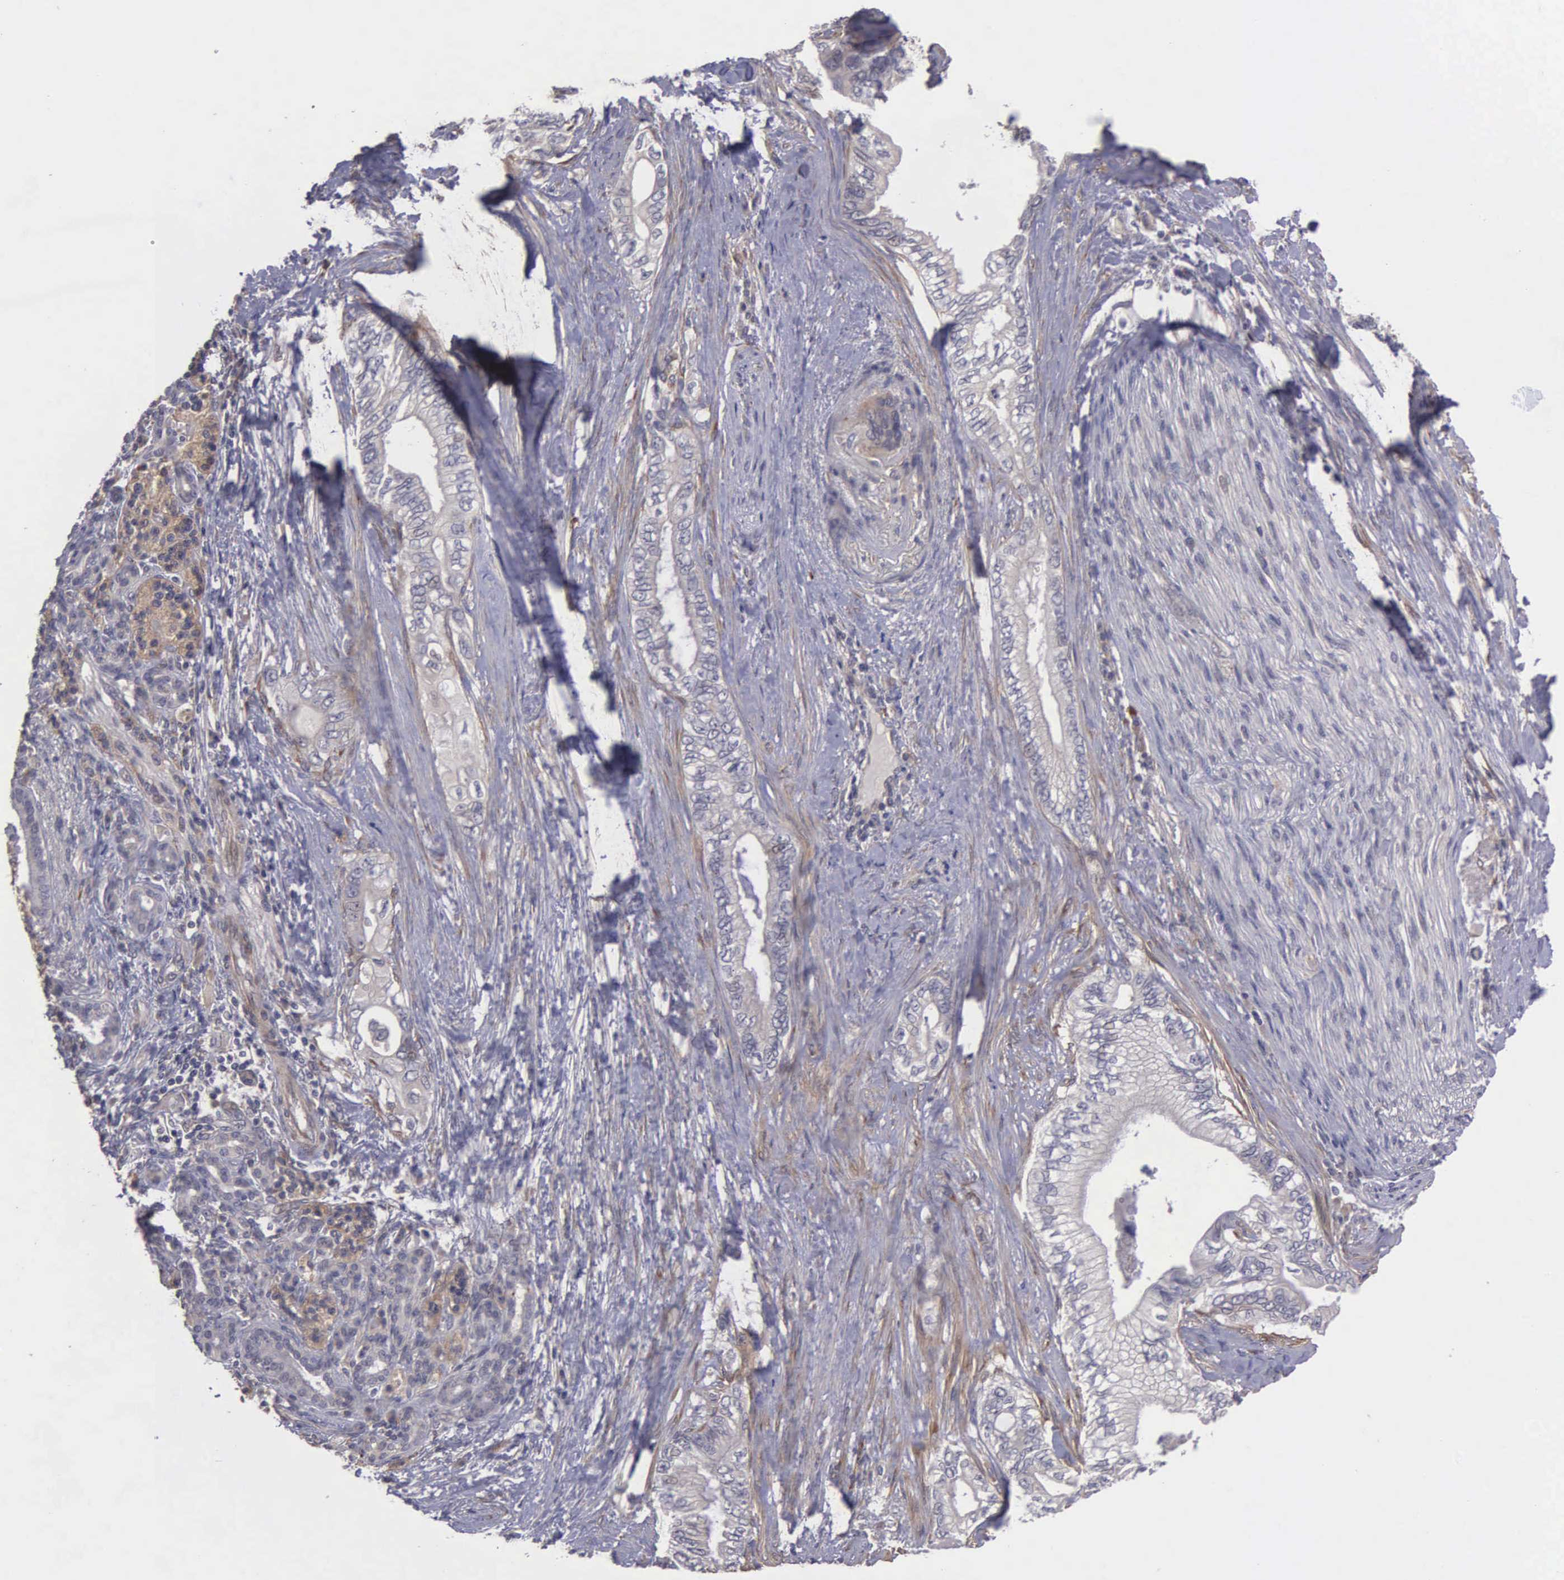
{"staining": {"intensity": "negative", "quantity": "none", "location": "none"}, "tissue": "pancreatic cancer", "cell_type": "Tumor cells", "image_type": "cancer", "snomed": [{"axis": "morphology", "description": "Adenocarcinoma, NOS"}, {"axis": "topography", "description": "Pancreas"}], "caption": "Pancreatic adenocarcinoma was stained to show a protein in brown. There is no significant expression in tumor cells.", "gene": "RTL10", "patient": {"sex": "female", "age": 66}}